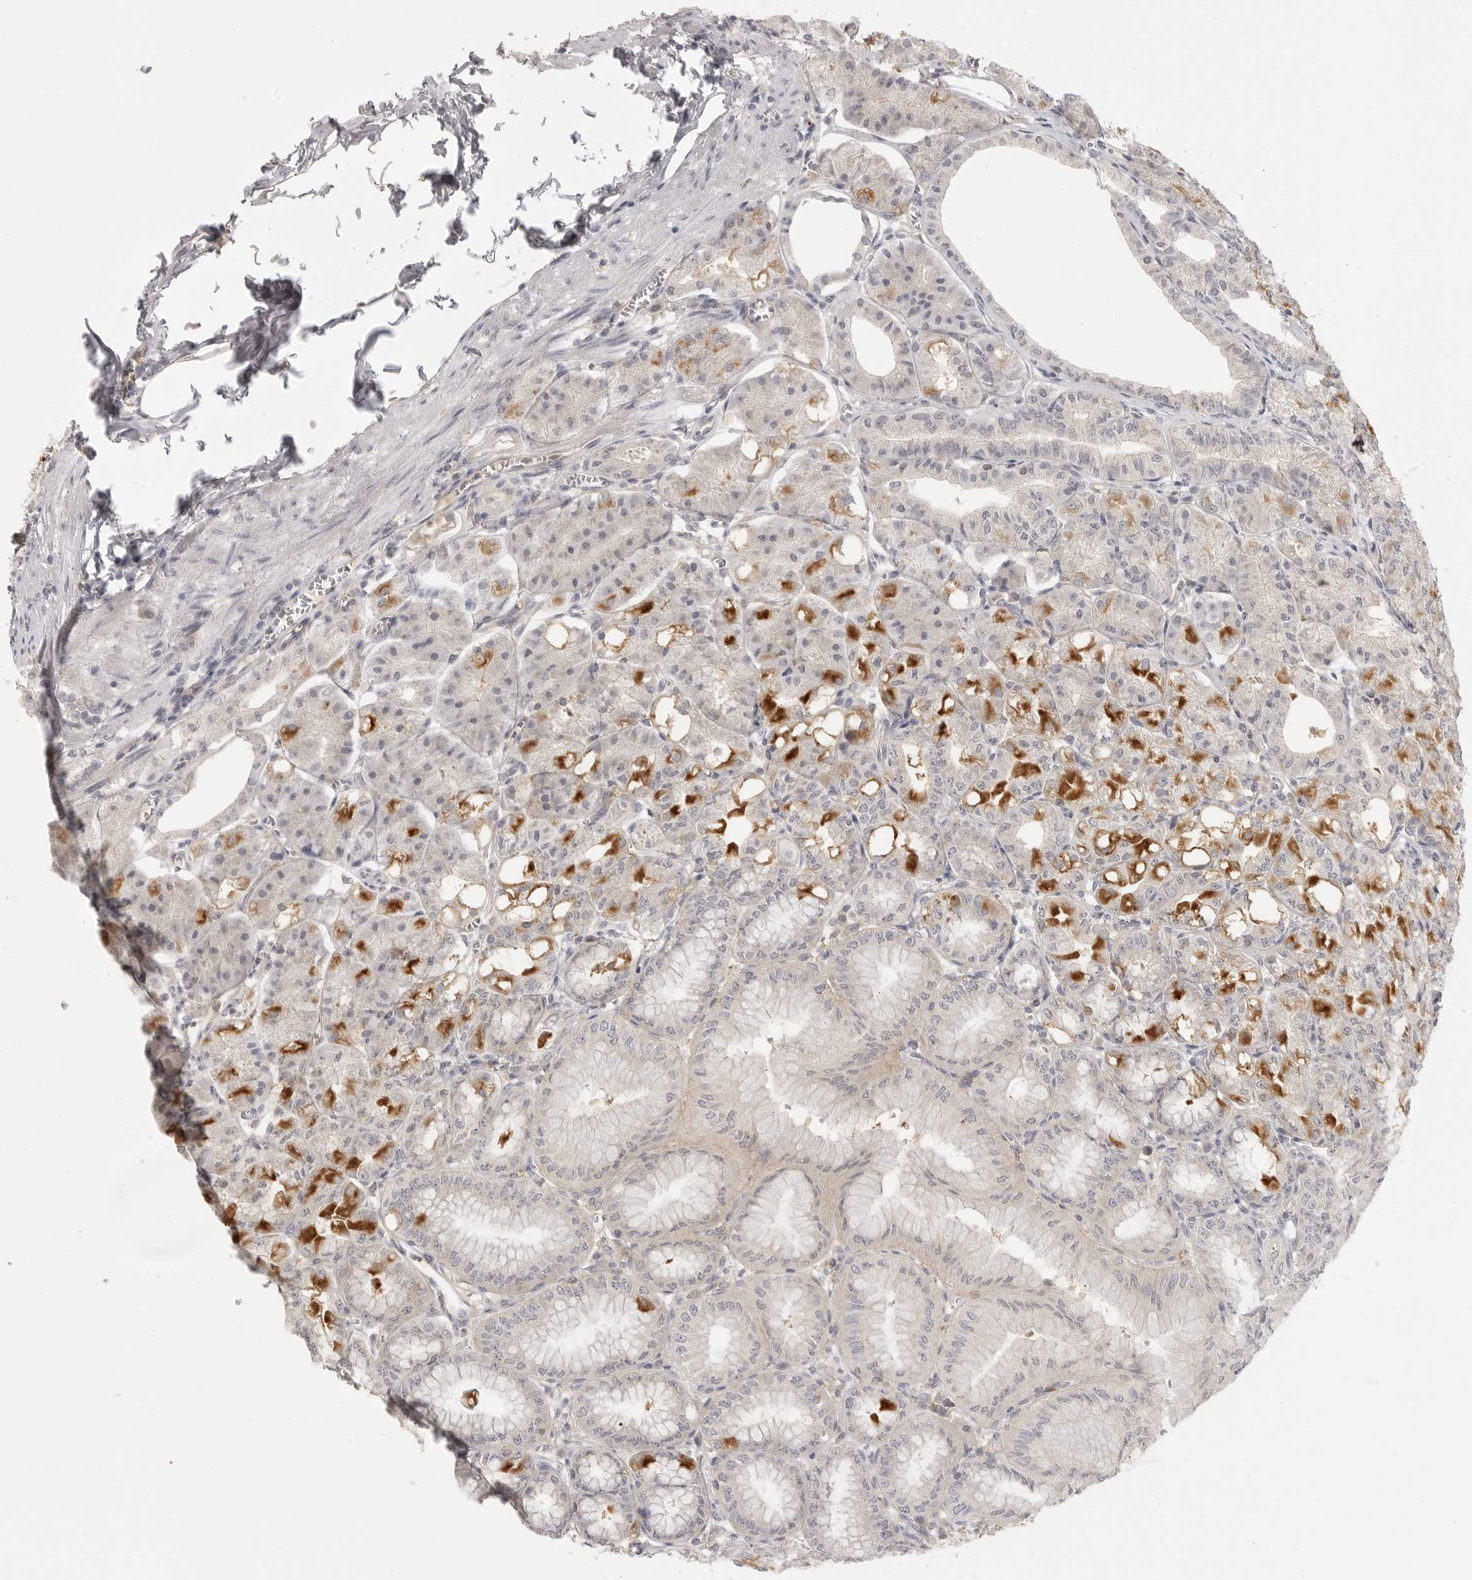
{"staining": {"intensity": "moderate", "quantity": "25%-75%", "location": "cytoplasmic/membranous"}, "tissue": "stomach", "cell_type": "Glandular cells", "image_type": "normal", "snomed": [{"axis": "morphology", "description": "Normal tissue, NOS"}, {"axis": "topography", "description": "Stomach, lower"}], "caption": "The immunohistochemical stain labels moderate cytoplasmic/membranous positivity in glandular cells of unremarkable stomach. (IHC, brightfield microscopy, high magnification).", "gene": "DBNL", "patient": {"sex": "male", "age": 71}}